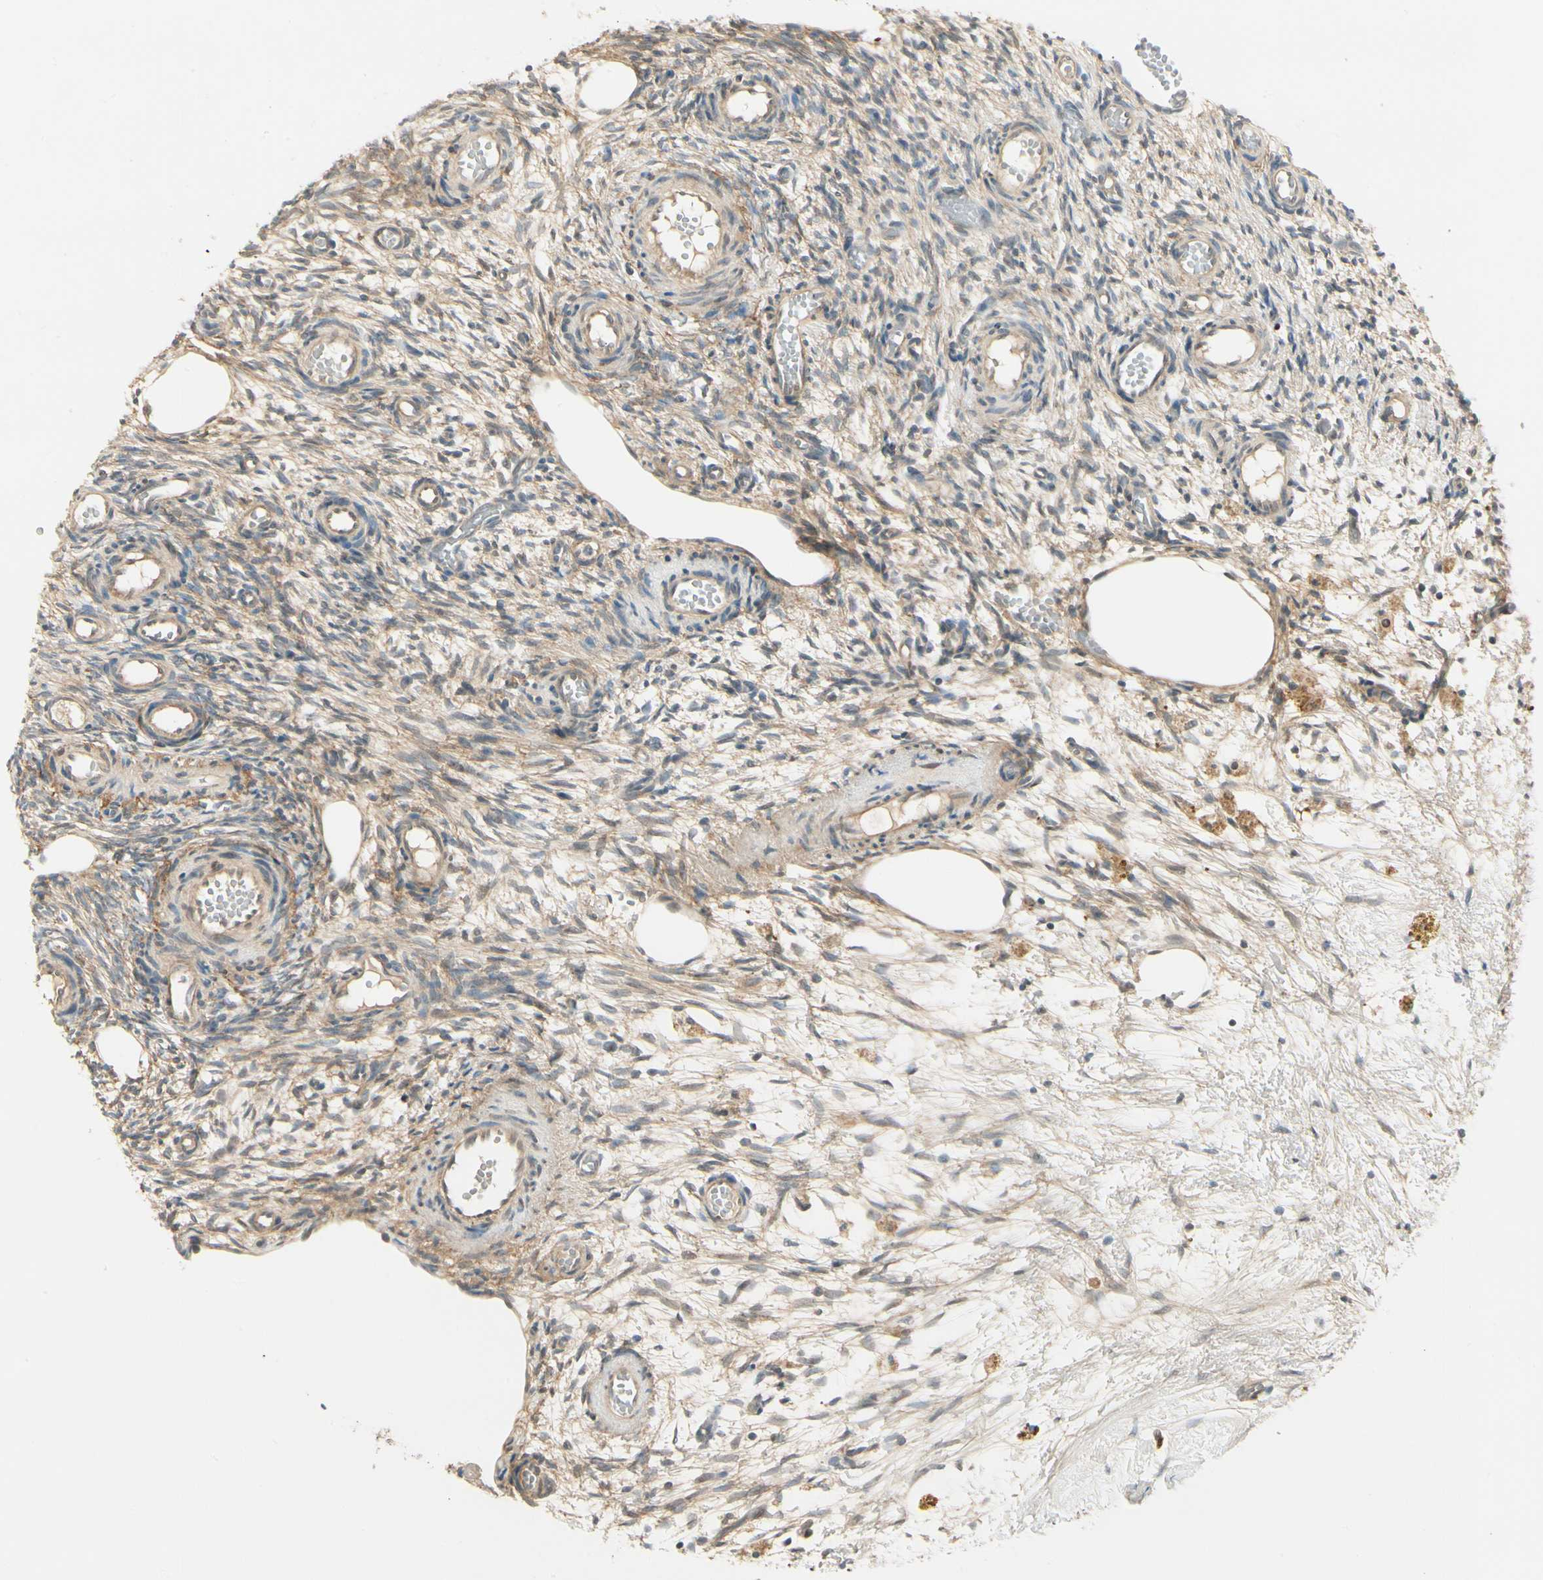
{"staining": {"intensity": "weak", "quantity": "<25%", "location": "cytoplasmic/membranous"}, "tissue": "ovary", "cell_type": "Ovarian stroma cells", "image_type": "normal", "snomed": [{"axis": "morphology", "description": "Normal tissue, NOS"}, {"axis": "topography", "description": "Ovary"}], "caption": "Ovary stained for a protein using IHC demonstrates no staining ovarian stroma cells.", "gene": "EPHB3", "patient": {"sex": "female", "age": 35}}